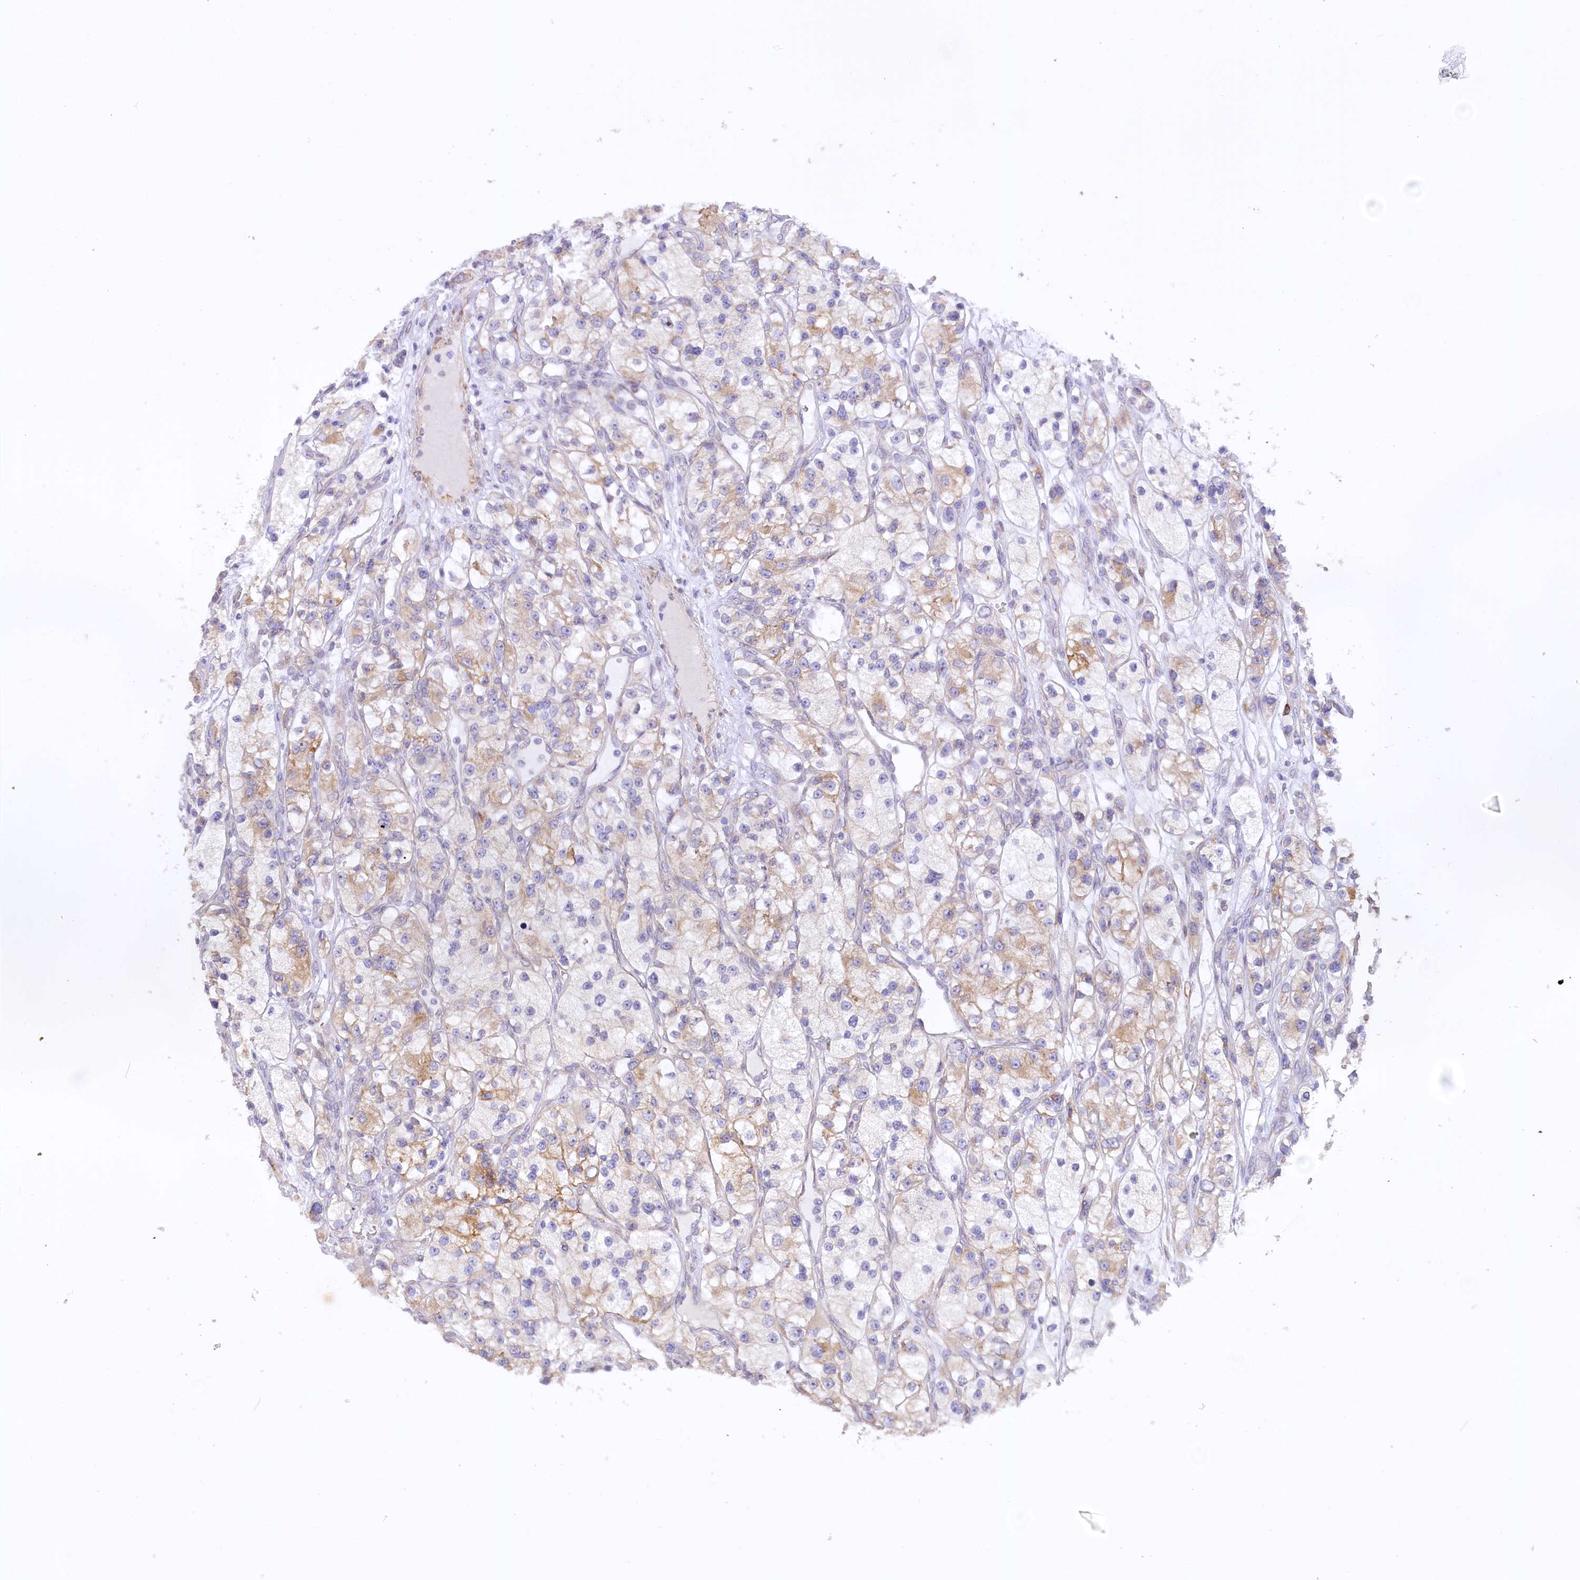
{"staining": {"intensity": "moderate", "quantity": "<25%", "location": "cytoplasmic/membranous"}, "tissue": "renal cancer", "cell_type": "Tumor cells", "image_type": "cancer", "snomed": [{"axis": "morphology", "description": "Adenocarcinoma, NOS"}, {"axis": "topography", "description": "Kidney"}], "caption": "Immunohistochemistry image of neoplastic tissue: renal cancer stained using IHC shows low levels of moderate protein expression localized specifically in the cytoplasmic/membranous of tumor cells, appearing as a cytoplasmic/membranous brown color.", "gene": "NCKAP5", "patient": {"sex": "female", "age": 57}}